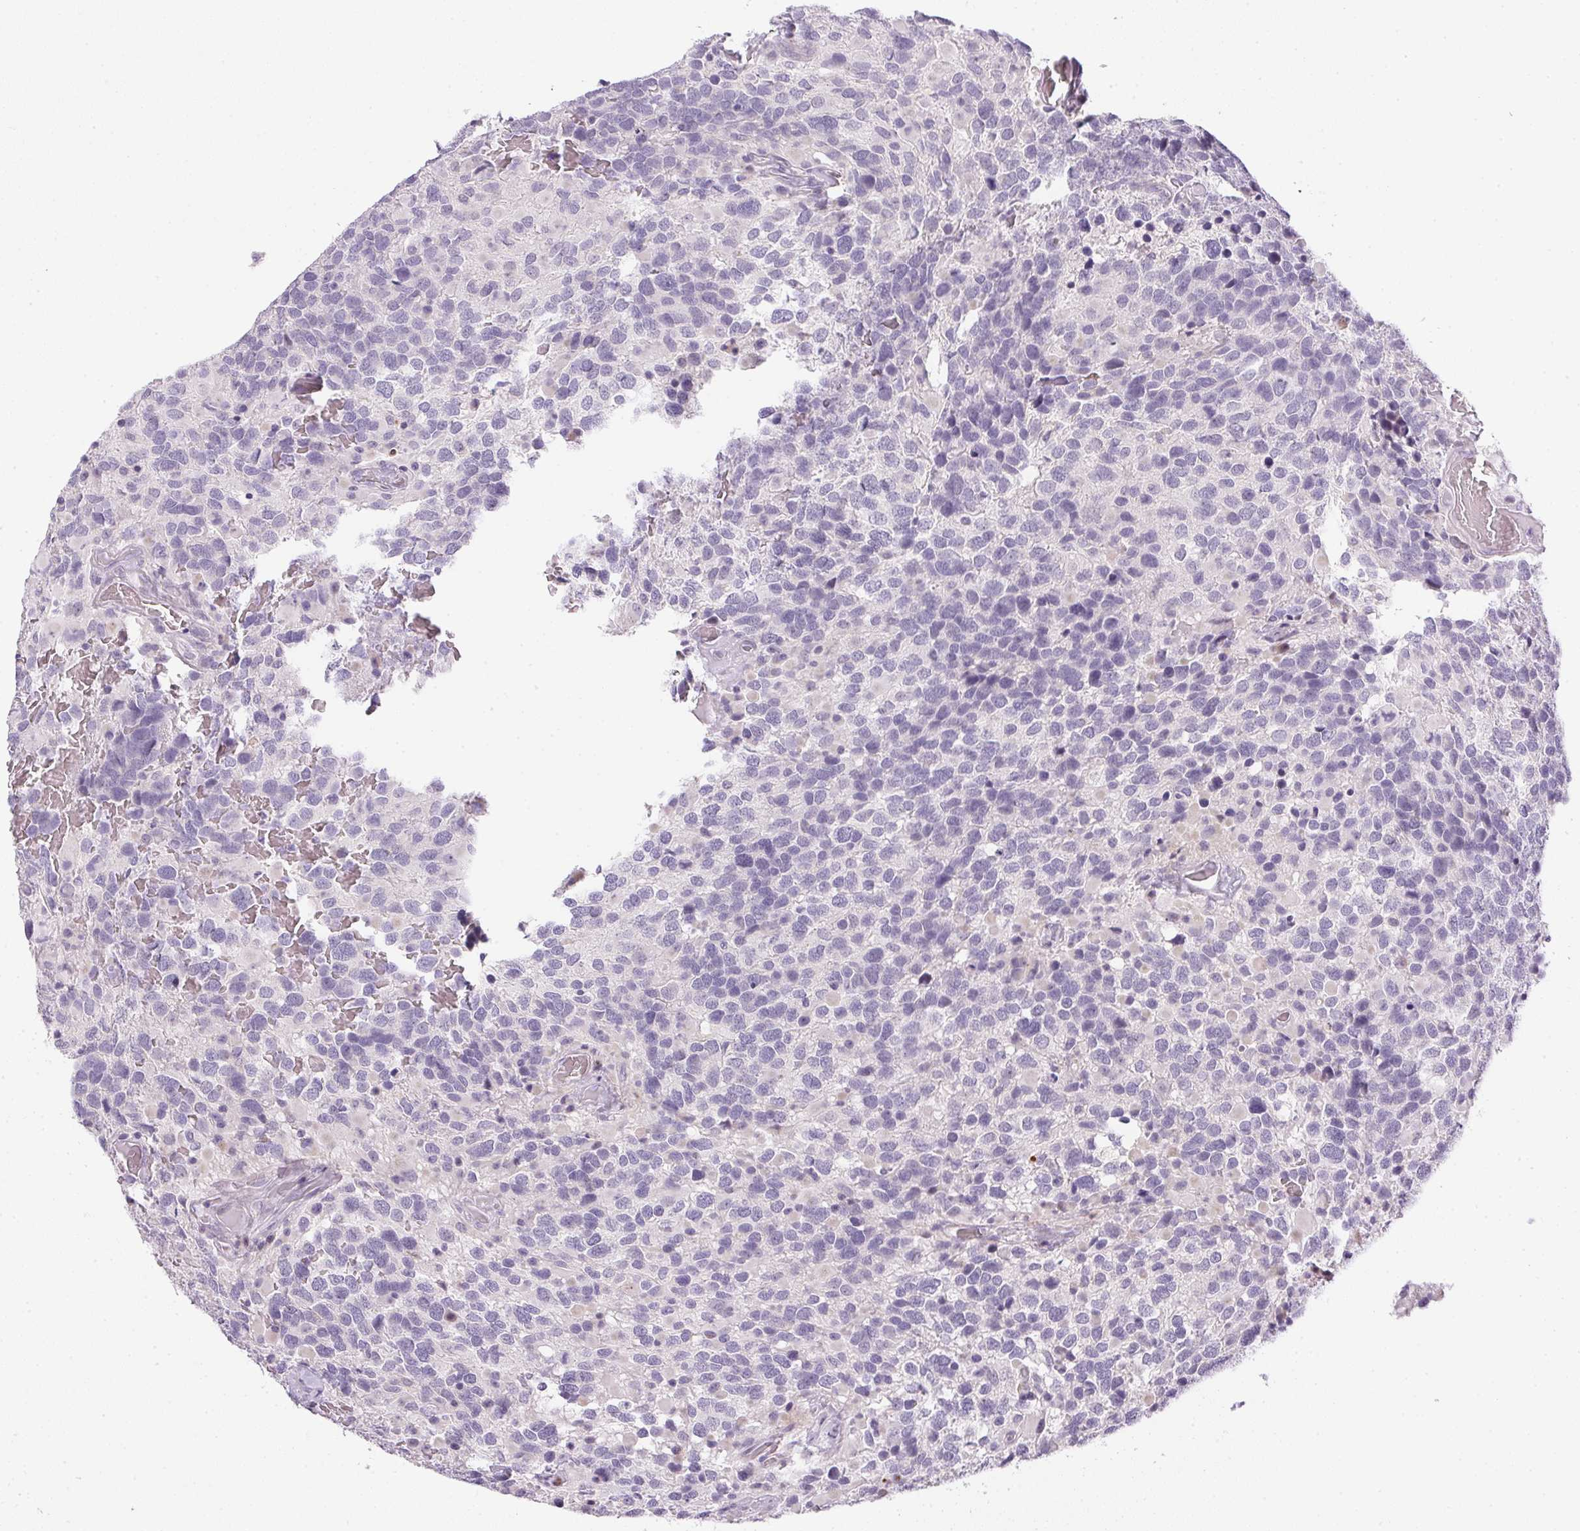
{"staining": {"intensity": "negative", "quantity": "none", "location": "none"}, "tissue": "glioma", "cell_type": "Tumor cells", "image_type": "cancer", "snomed": [{"axis": "morphology", "description": "Glioma, malignant, High grade"}, {"axis": "topography", "description": "Brain"}], "caption": "Tumor cells show no significant protein positivity in malignant glioma (high-grade).", "gene": "GSDMC", "patient": {"sex": "female", "age": 40}}